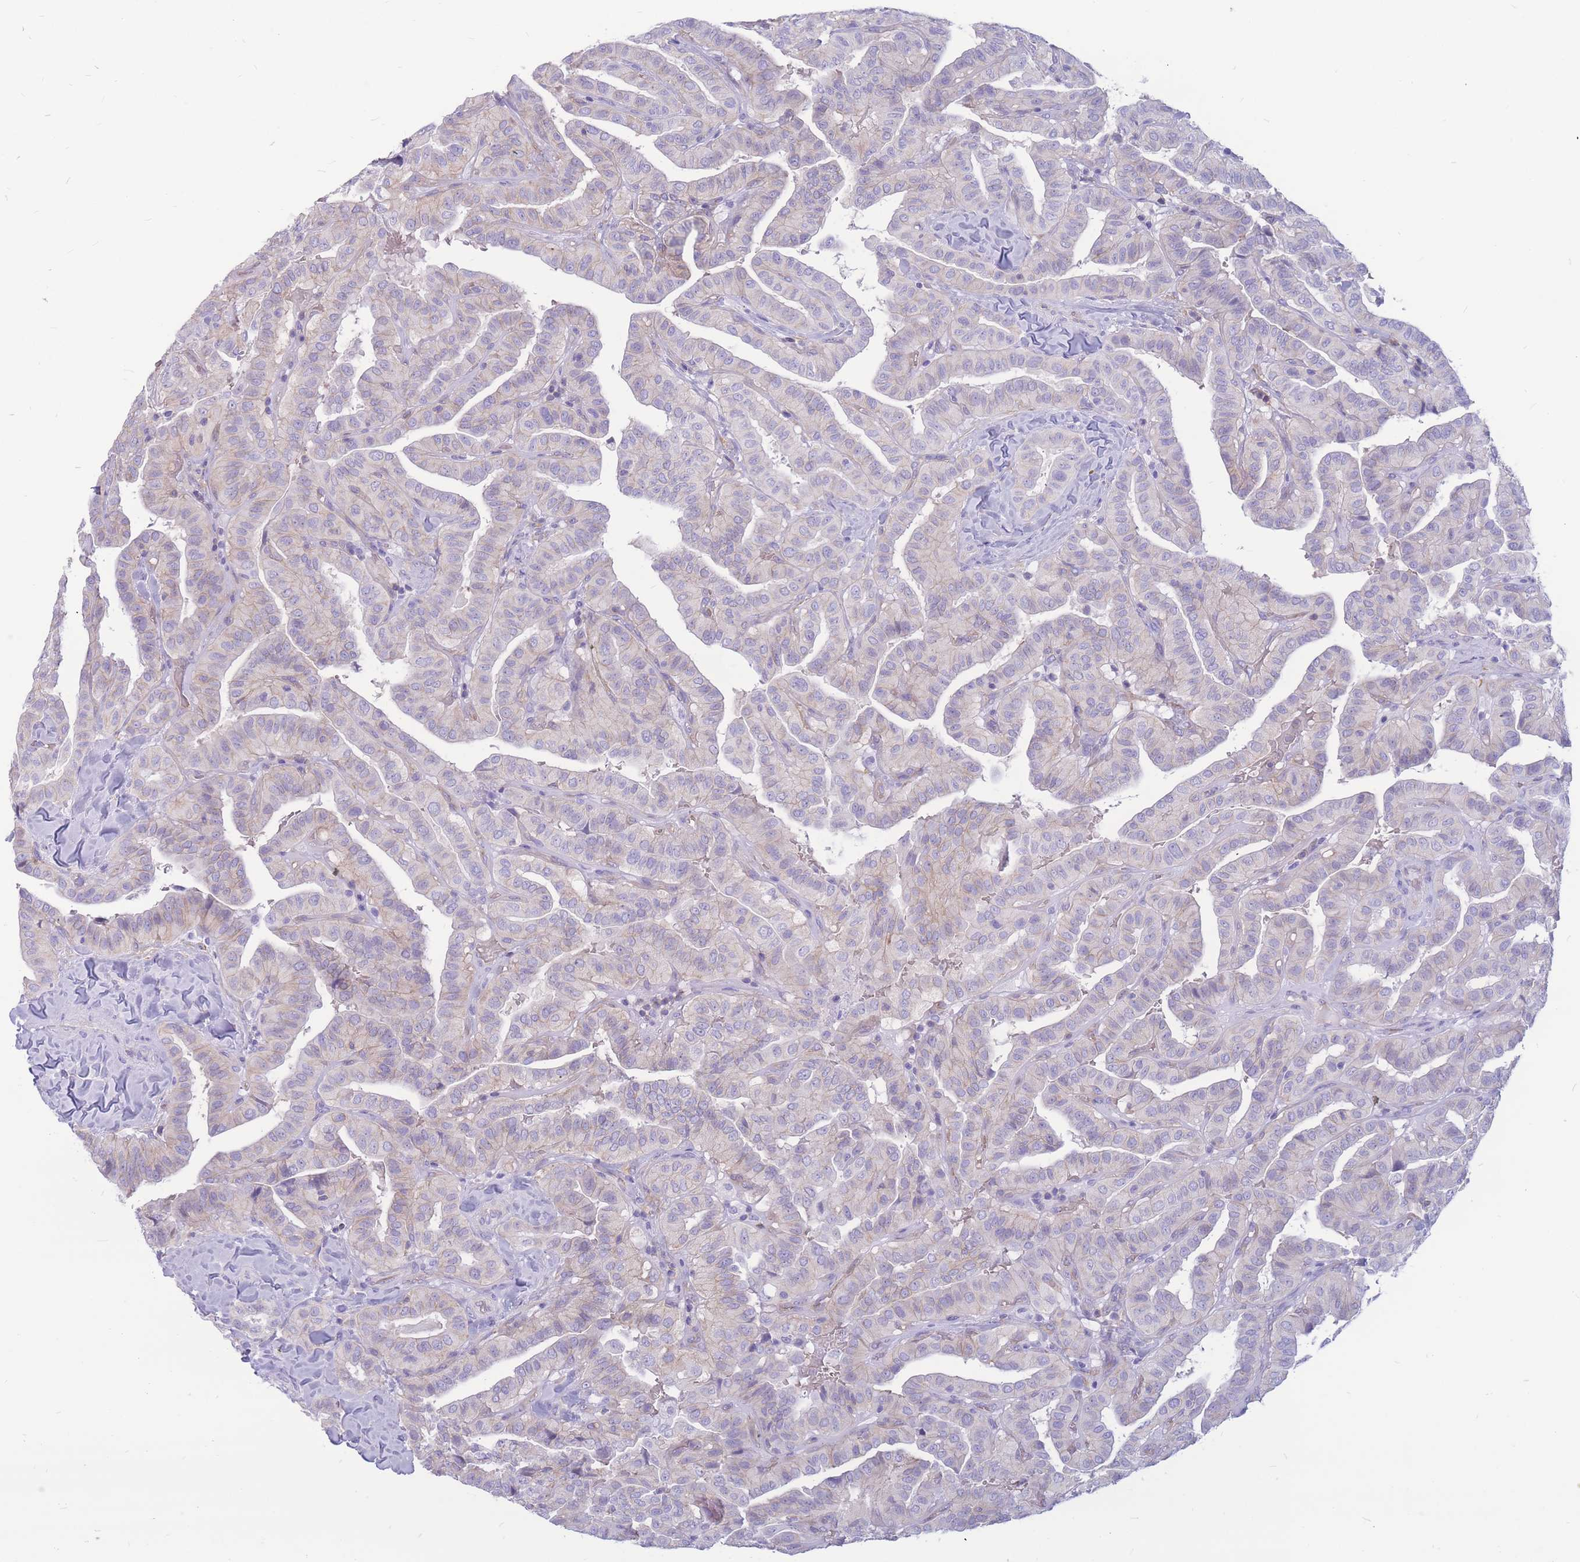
{"staining": {"intensity": "negative", "quantity": "none", "location": "none"}, "tissue": "thyroid cancer", "cell_type": "Tumor cells", "image_type": "cancer", "snomed": [{"axis": "morphology", "description": "Papillary adenocarcinoma, NOS"}, {"axis": "topography", "description": "Thyroid gland"}], "caption": "Tumor cells are negative for brown protein staining in thyroid papillary adenocarcinoma. The staining is performed using DAB brown chromogen with nuclei counter-stained in using hematoxylin.", "gene": "ADD2", "patient": {"sex": "male", "age": 77}}